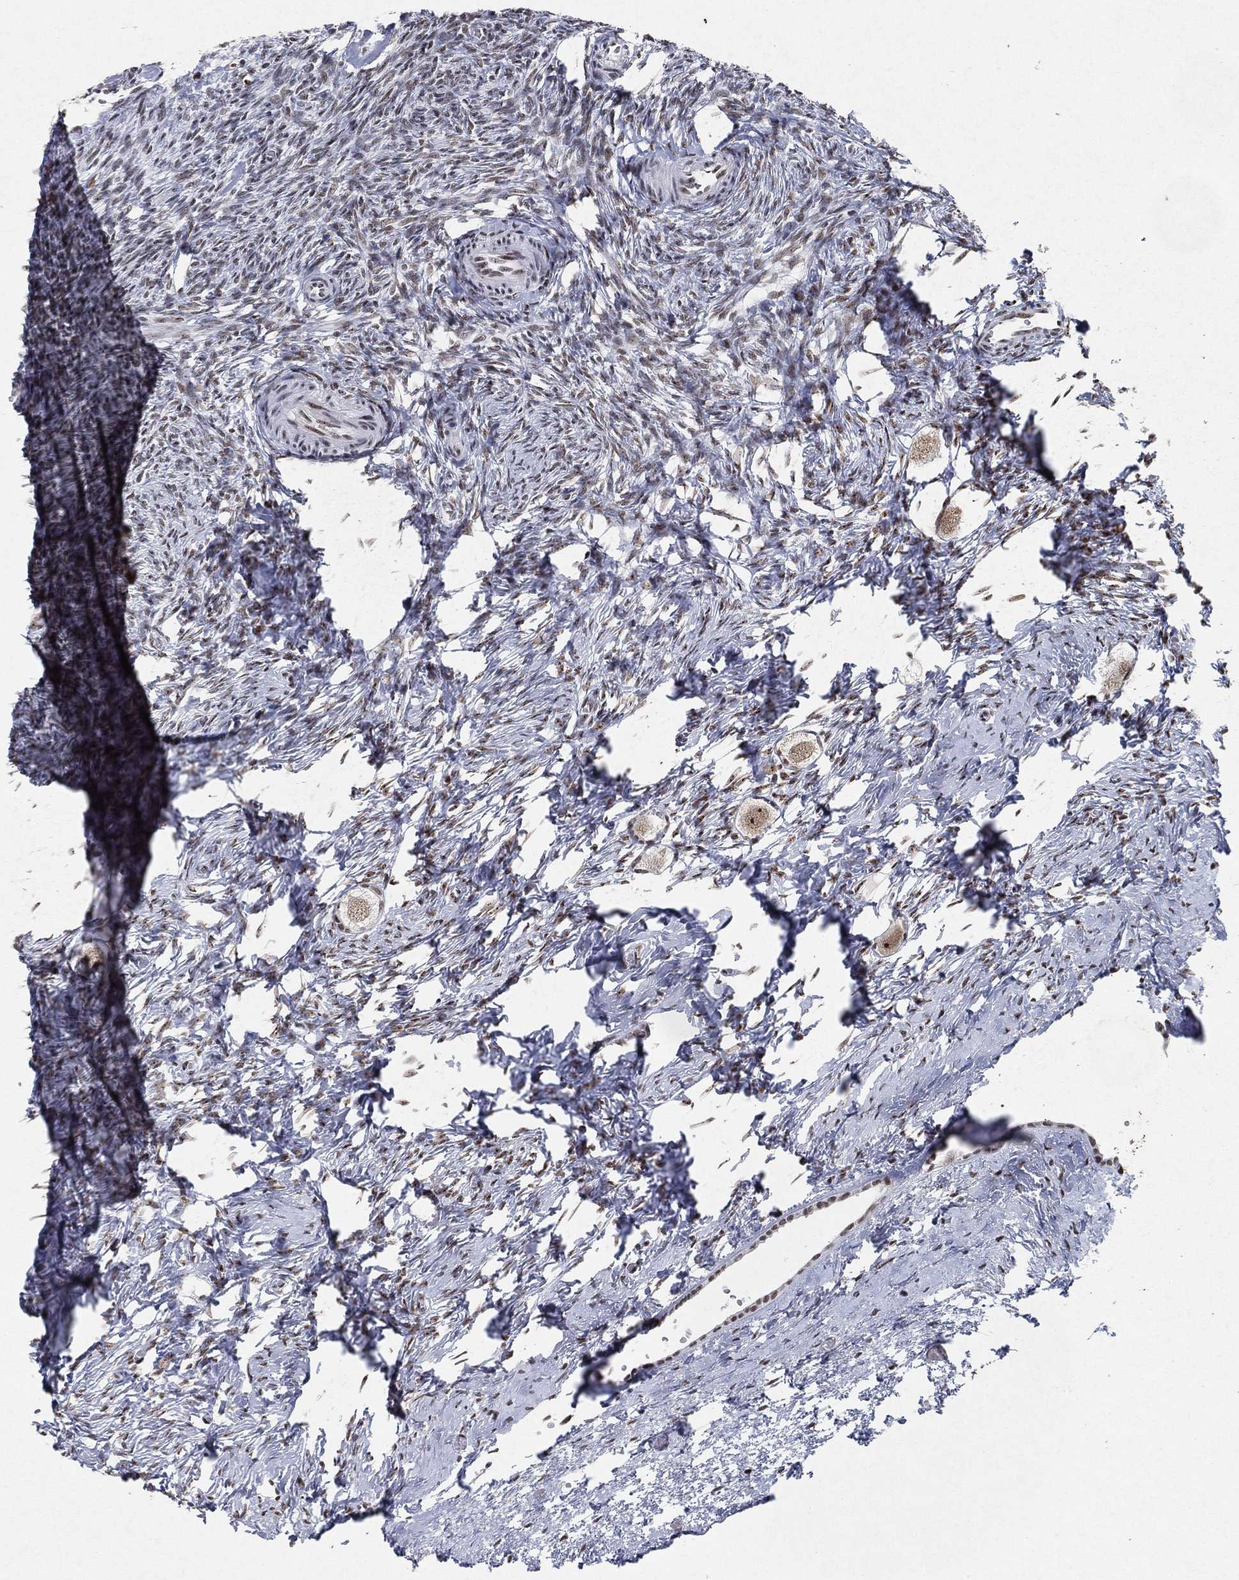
{"staining": {"intensity": "weak", "quantity": "25%-75%", "location": "cytoplasmic/membranous,nuclear"}, "tissue": "ovary", "cell_type": "Follicle cells", "image_type": "normal", "snomed": [{"axis": "morphology", "description": "Normal tissue, NOS"}, {"axis": "topography", "description": "Ovary"}], "caption": "Follicle cells exhibit low levels of weak cytoplasmic/membranous,nuclear expression in approximately 25%-75% of cells in unremarkable ovary.", "gene": "DDX27", "patient": {"sex": "female", "age": 27}}